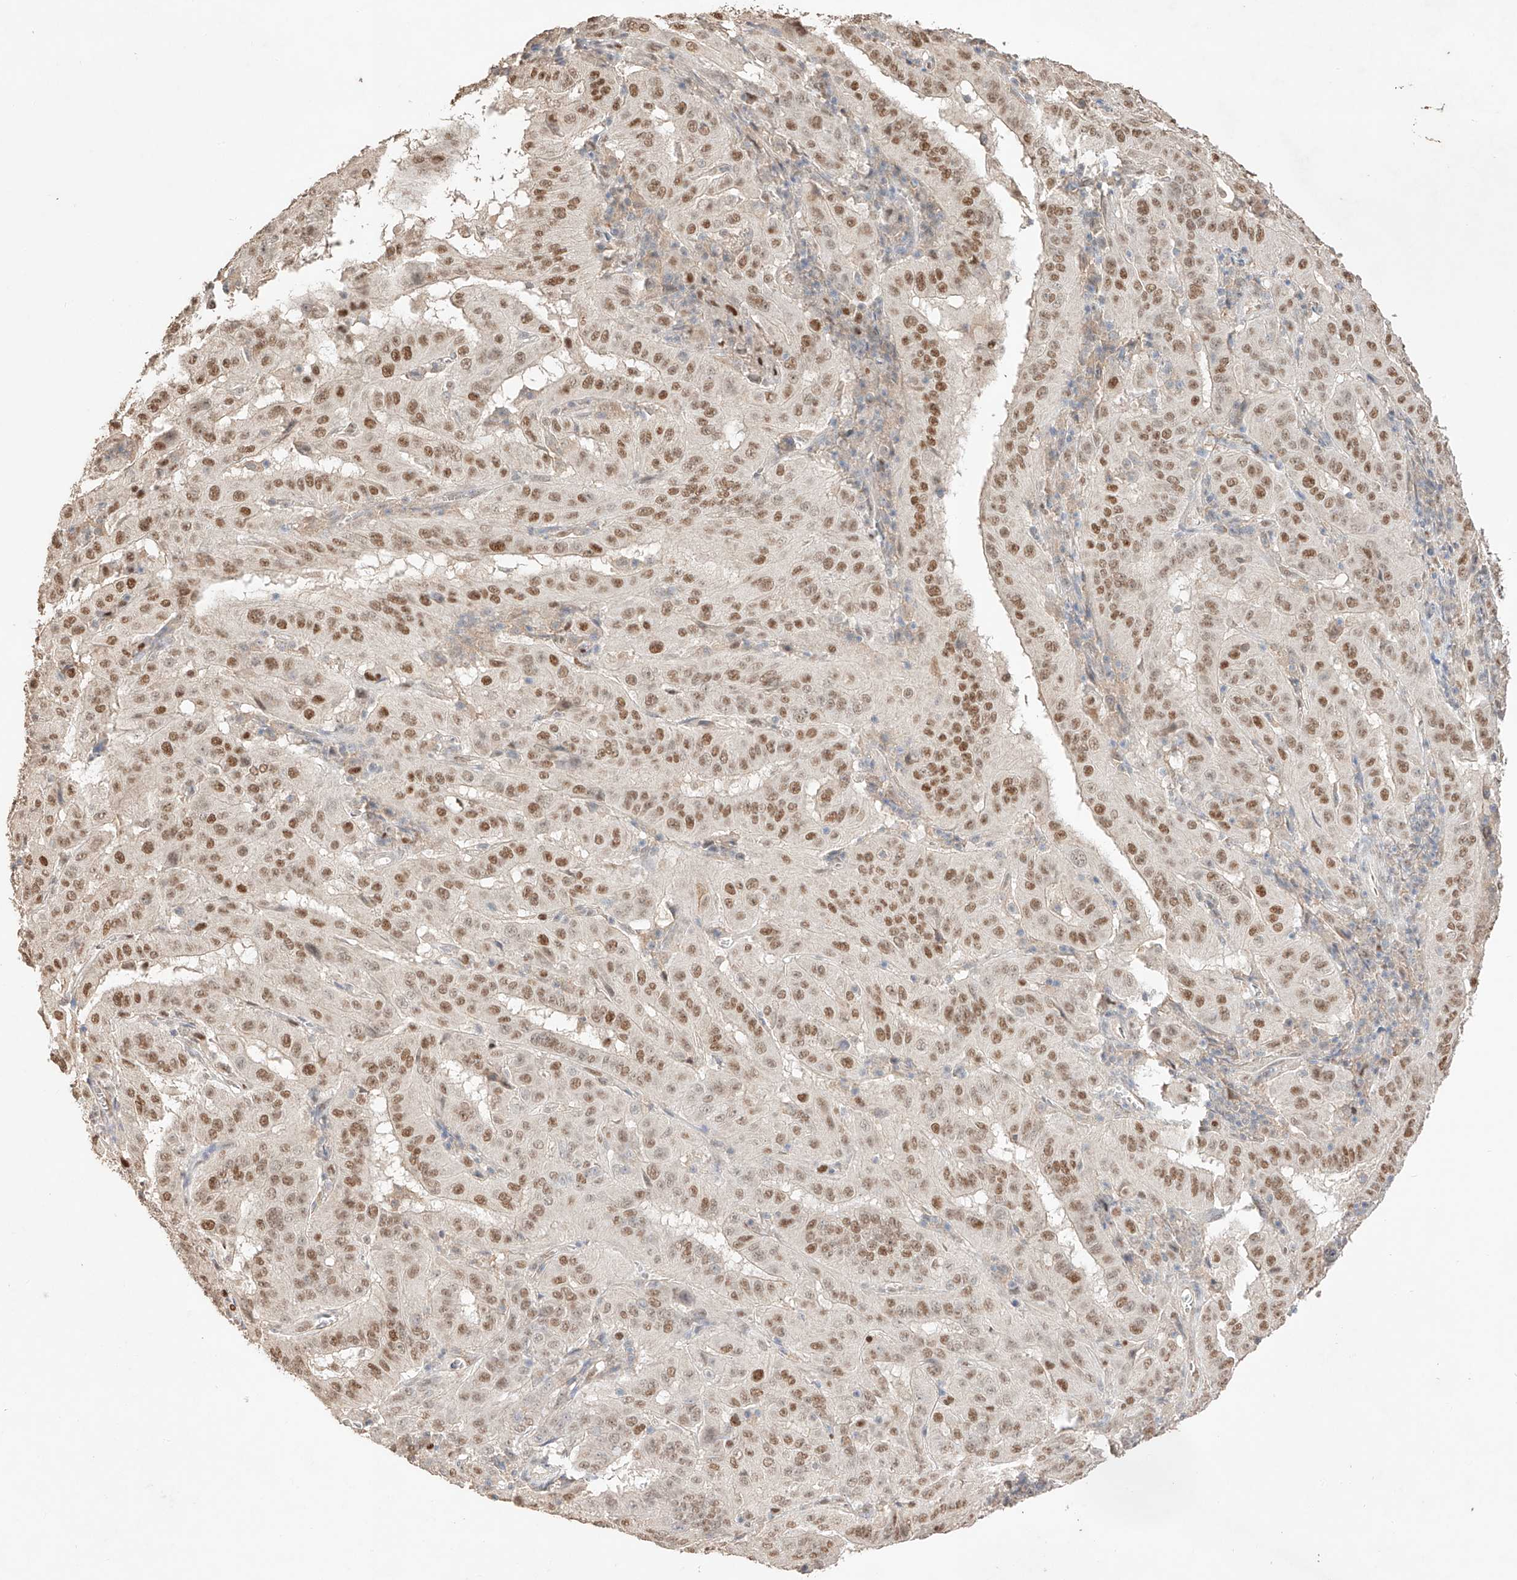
{"staining": {"intensity": "moderate", "quantity": ">75%", "location": "nuclear"}, "tissue": "pancreatic cancer", "cell_type": "Tumor cells", "image_type": "cancer", "snomed": [{"axis": "morphology", "description": "Adenocarcinoma, NOS"}, {"axis": "topography", "description": "Pancreas"}], "caption": "Protein staining by IHC demonstrates moderate nuclear staining in approximately >75% of tumor cells in adenocarcinoma (pancreatic).", "gene": "APIP", "patient": {"sex": "male", "age": 63}}